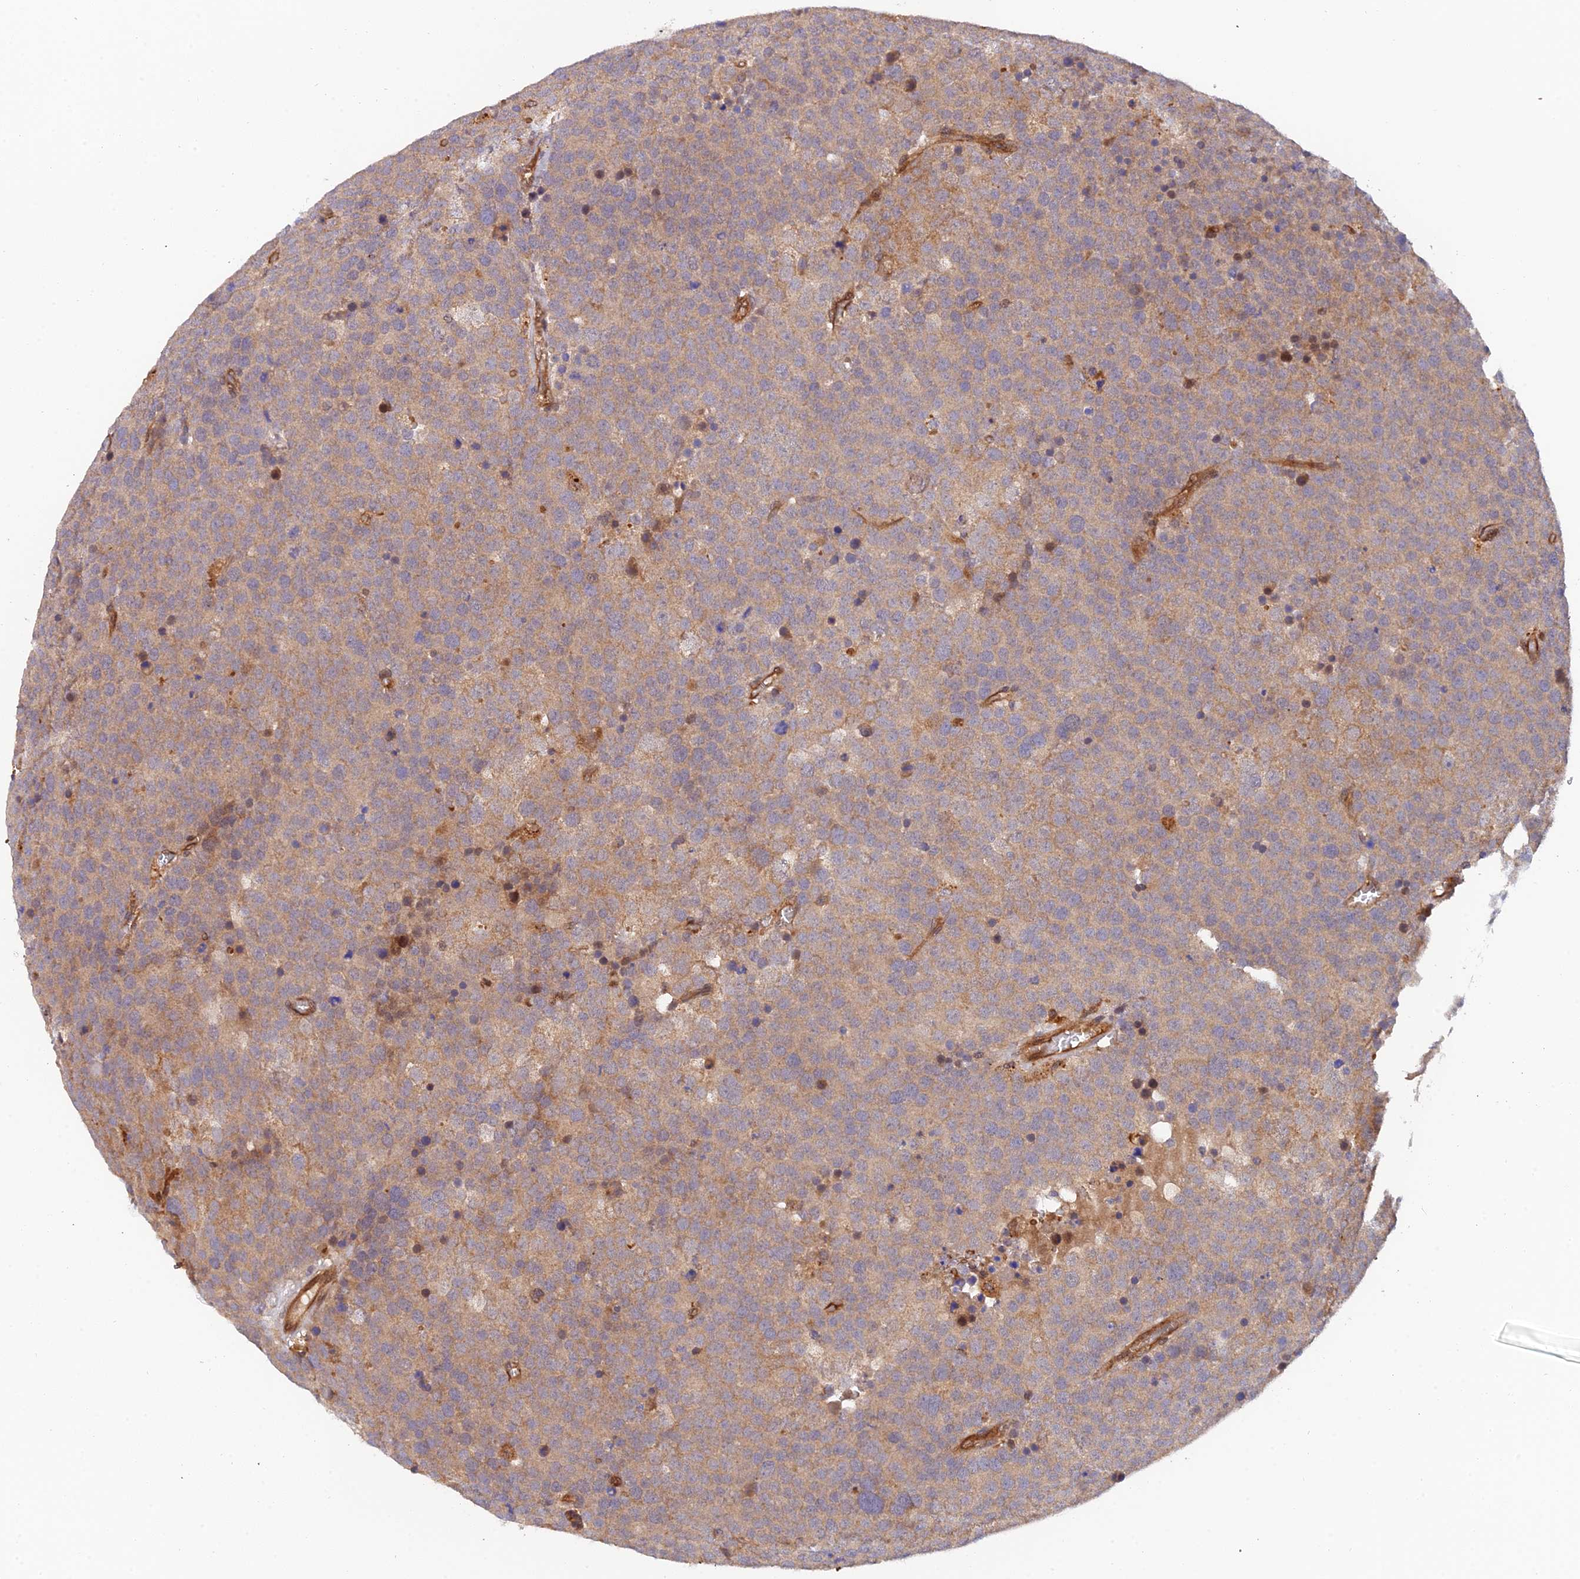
{"staining": {"intensity": "moderate", "quantity": ">75%", "location": "cytoplasmic/membranous"}, "tissue": "testis cancer", "cell_type": "Tumor cells", "image_type": "cancer", "snomed": [{"axis": "morphology", "description": "Seminoma, NOS"}, {"axis": "topography", "description": "Testis"}], "caption": "Human testis cancer (seminoma) stained for a protein (brown) exhibits moderate cytoplasmic/membranous positive staining in approximately >75% of tumor cells.", "gene": "ARL2BP", "patient": {"sex": "male", "age": 71}}